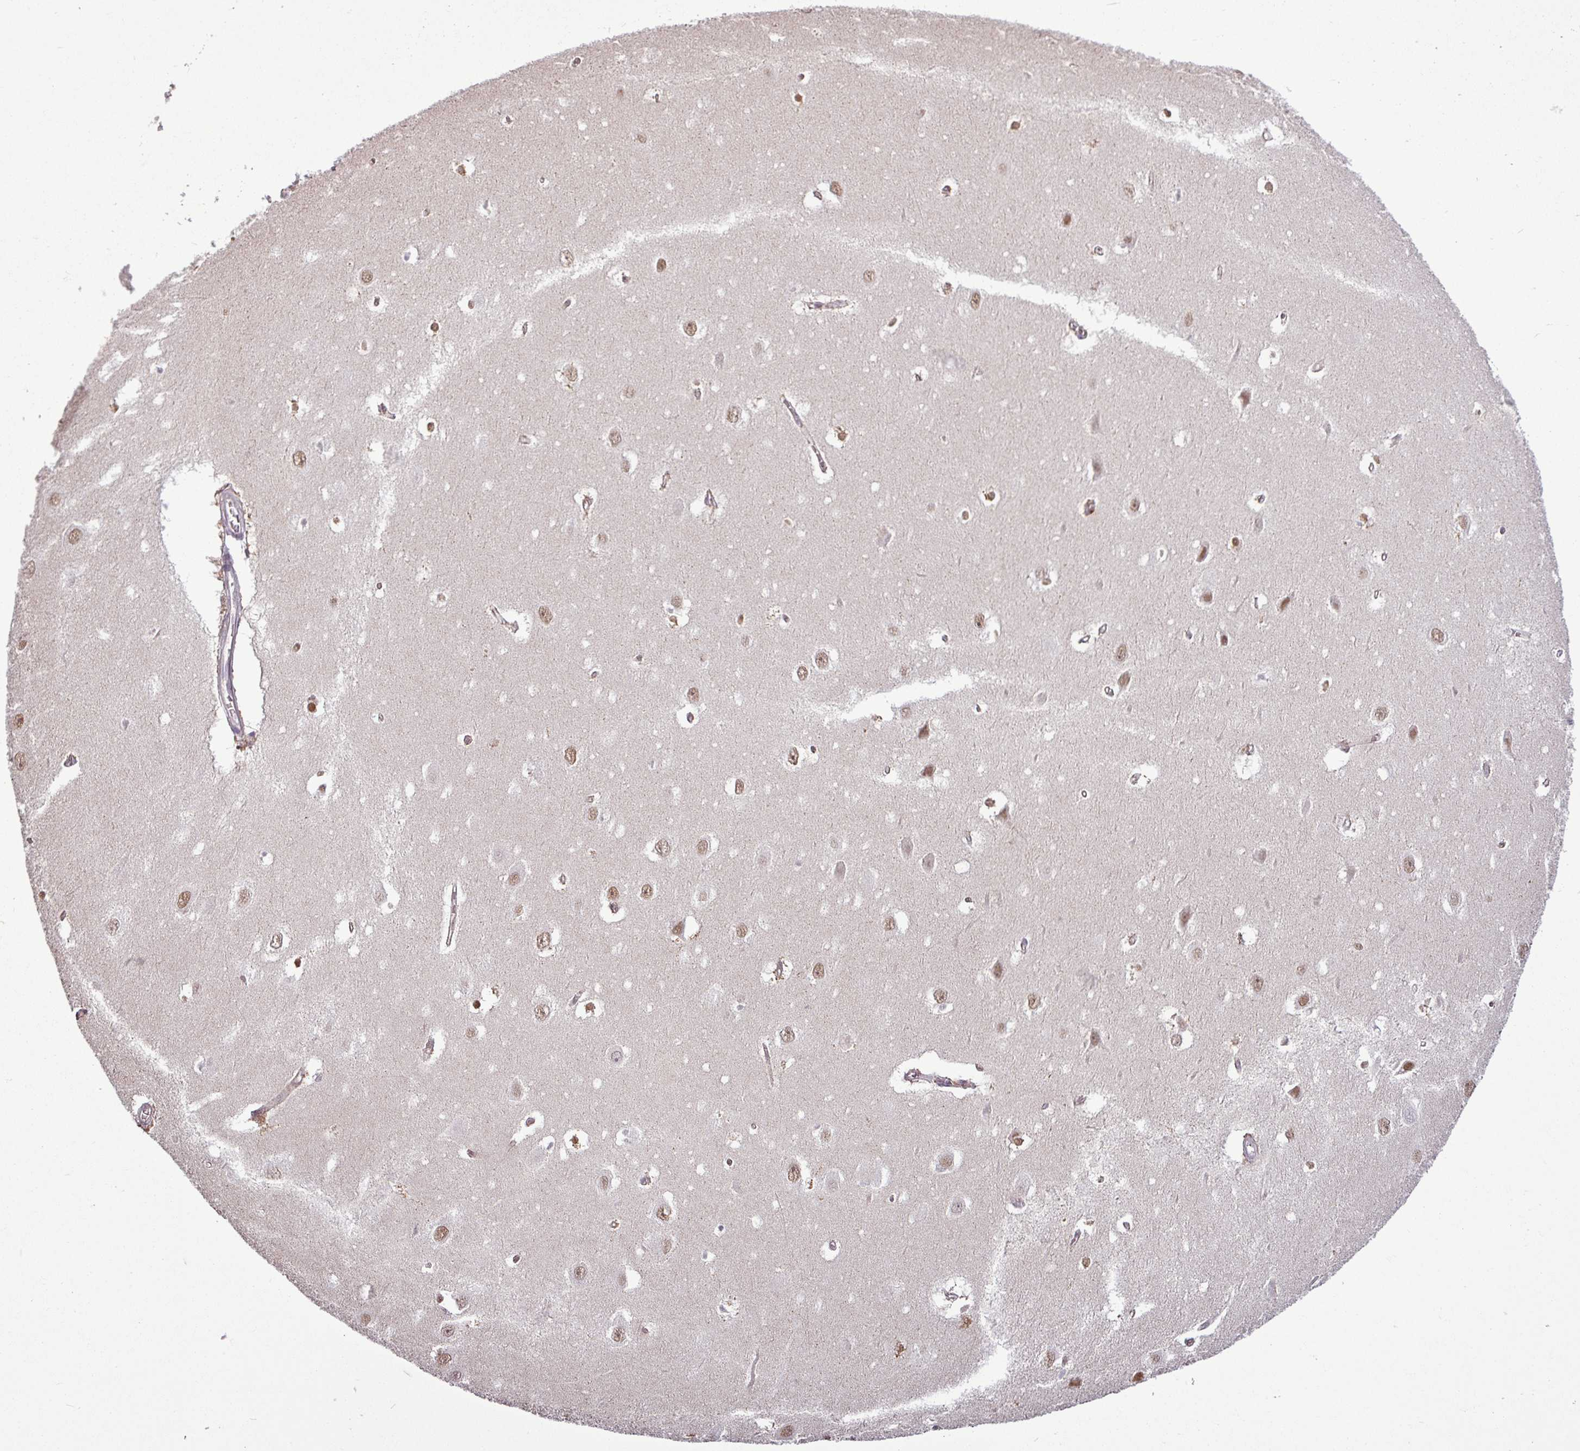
{"staining": {"intensity": "weak", "quantity": "<25%", "location": "nuclear"}, "tissue": "hippocampus", "cell_type": "Glial cells", "image_type": "normal", "snomed": [{"axis": "morphology", "description": "Normal tissue, NOS"}, {"axis": "topography", "description": "Hippocampus"}], "caption": "Immunohistochemistry (IHC) histopathology image of unremarkable hippocampus: human hippocampus stained with DAB demonstrates no significant protein expression in glial cells.", "gene": "GPT2", "patient": {"sex": "female", "age": 64}}